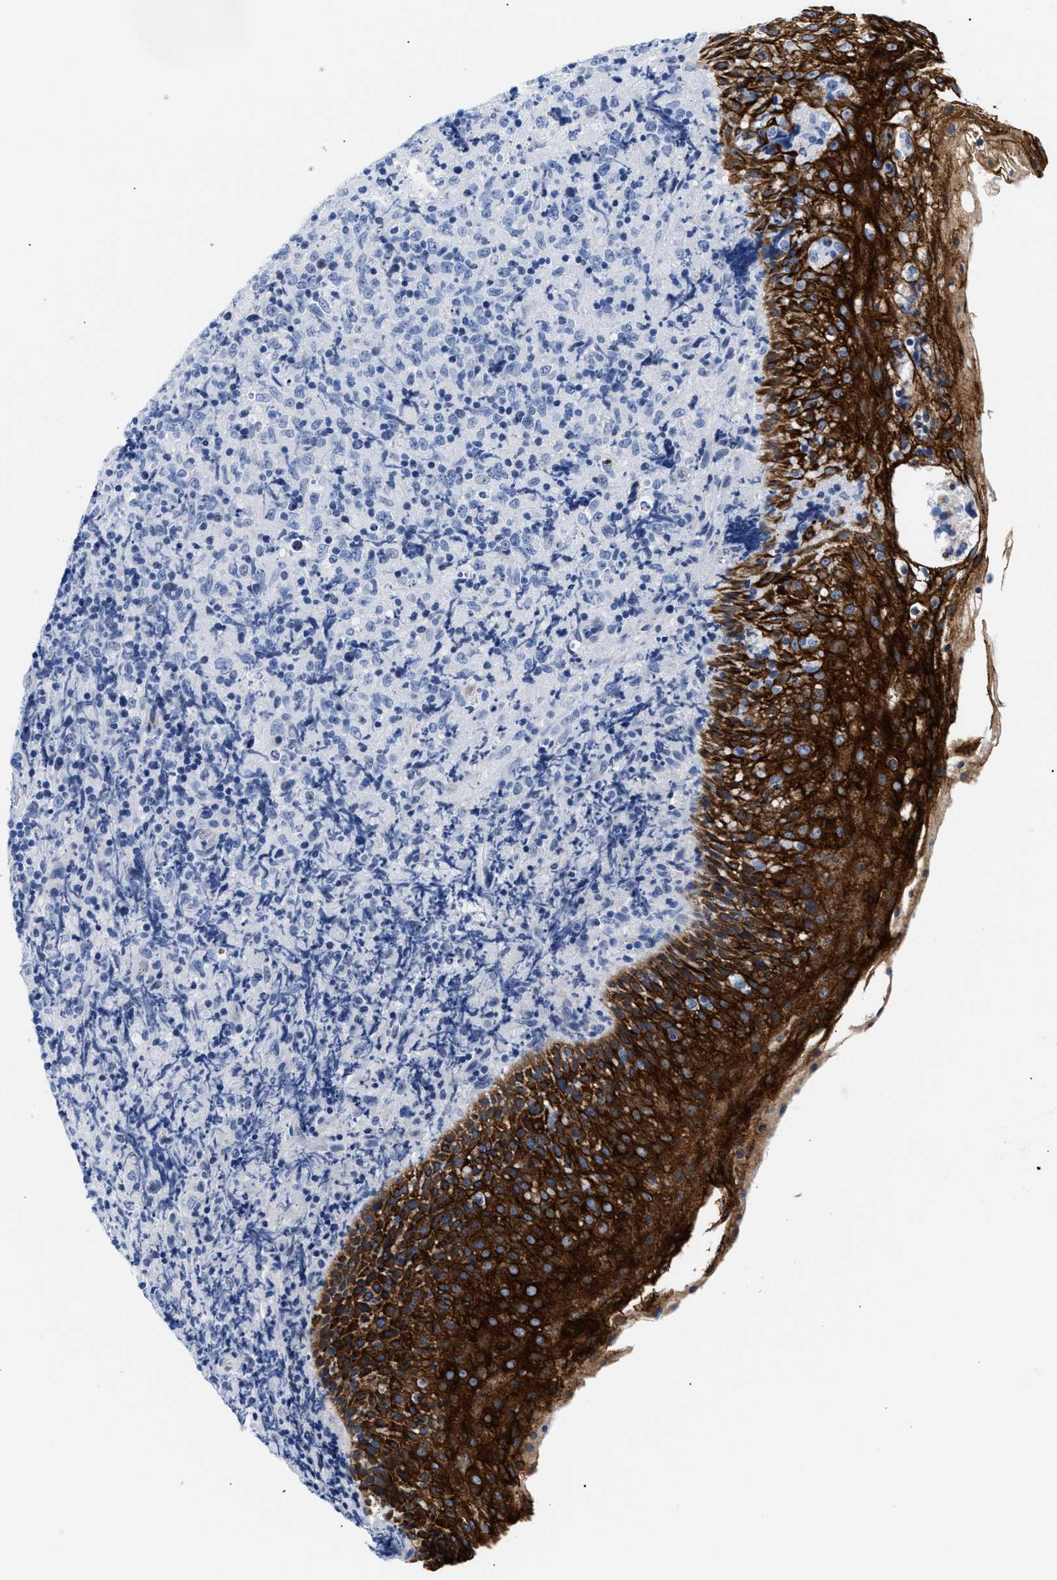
{"staining": {"intensity": "negative", "quantity": "none", "location": "none"}, "tissue": "lymphoma", "cell_type": "Tumor cells", "image_type": "cancer", "snomed": [{"axis": "morphology", "description": "Malignant lymphoma, non-Hodgkin's type, High grade"}, {"axis": "topography", "description": "Tonsil"}], "caption": "Immunohistochemistry (IHC) histopathology image of neoplastic tissue: high-grade malignant lymphoma, non-Hodgkin's type stained with DAB displays no significant protein expression in tumor cells.", "gene": "TRIM29", "patient": {"sex": "female", "age": 36}}